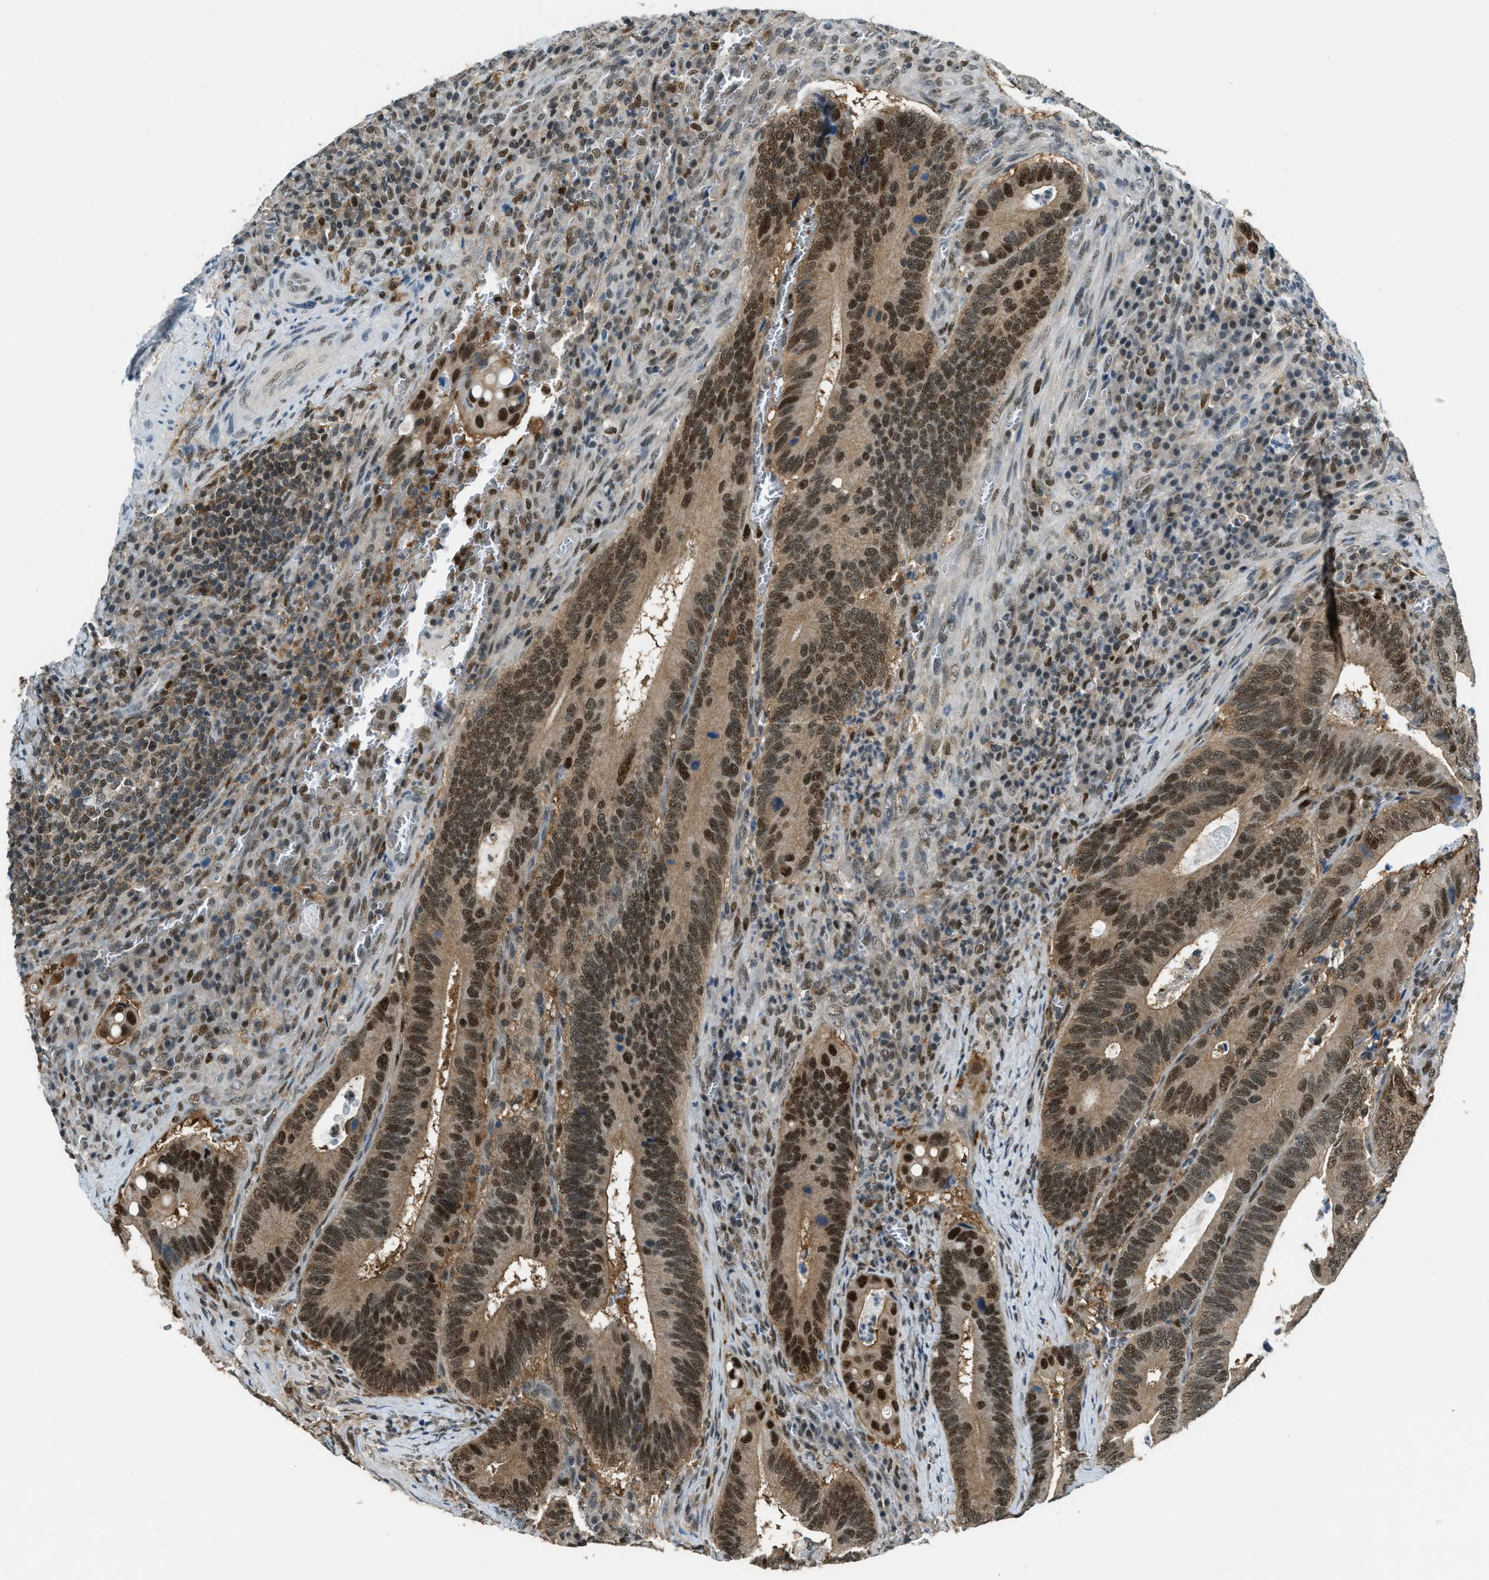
{"staining": {"intensity": "strong", "quantity": ">75%", "location": "cytoplasmic/membranous,nuclear"}, "tissue": "colorectal cancer", "cell_type": "Tumor cells", "image_type": "cancer", "snomed": [{"axis": "morphology", "description": "Inflammation, NOS"}, {"axis": "morphology", "description": "Adenocarcinoma, NOS"}, {"axis": "topography", "description": "Colon"}], "caption": "Immunohistochemical staining of colorectal cancer (adenocarcinoma) reveals high levels of strong cytoplasmic/membranous and nuclear expression in about >75% of tumor cells.", "gene": "OGFR", "patient": {"sex": "male", "age": 72}}